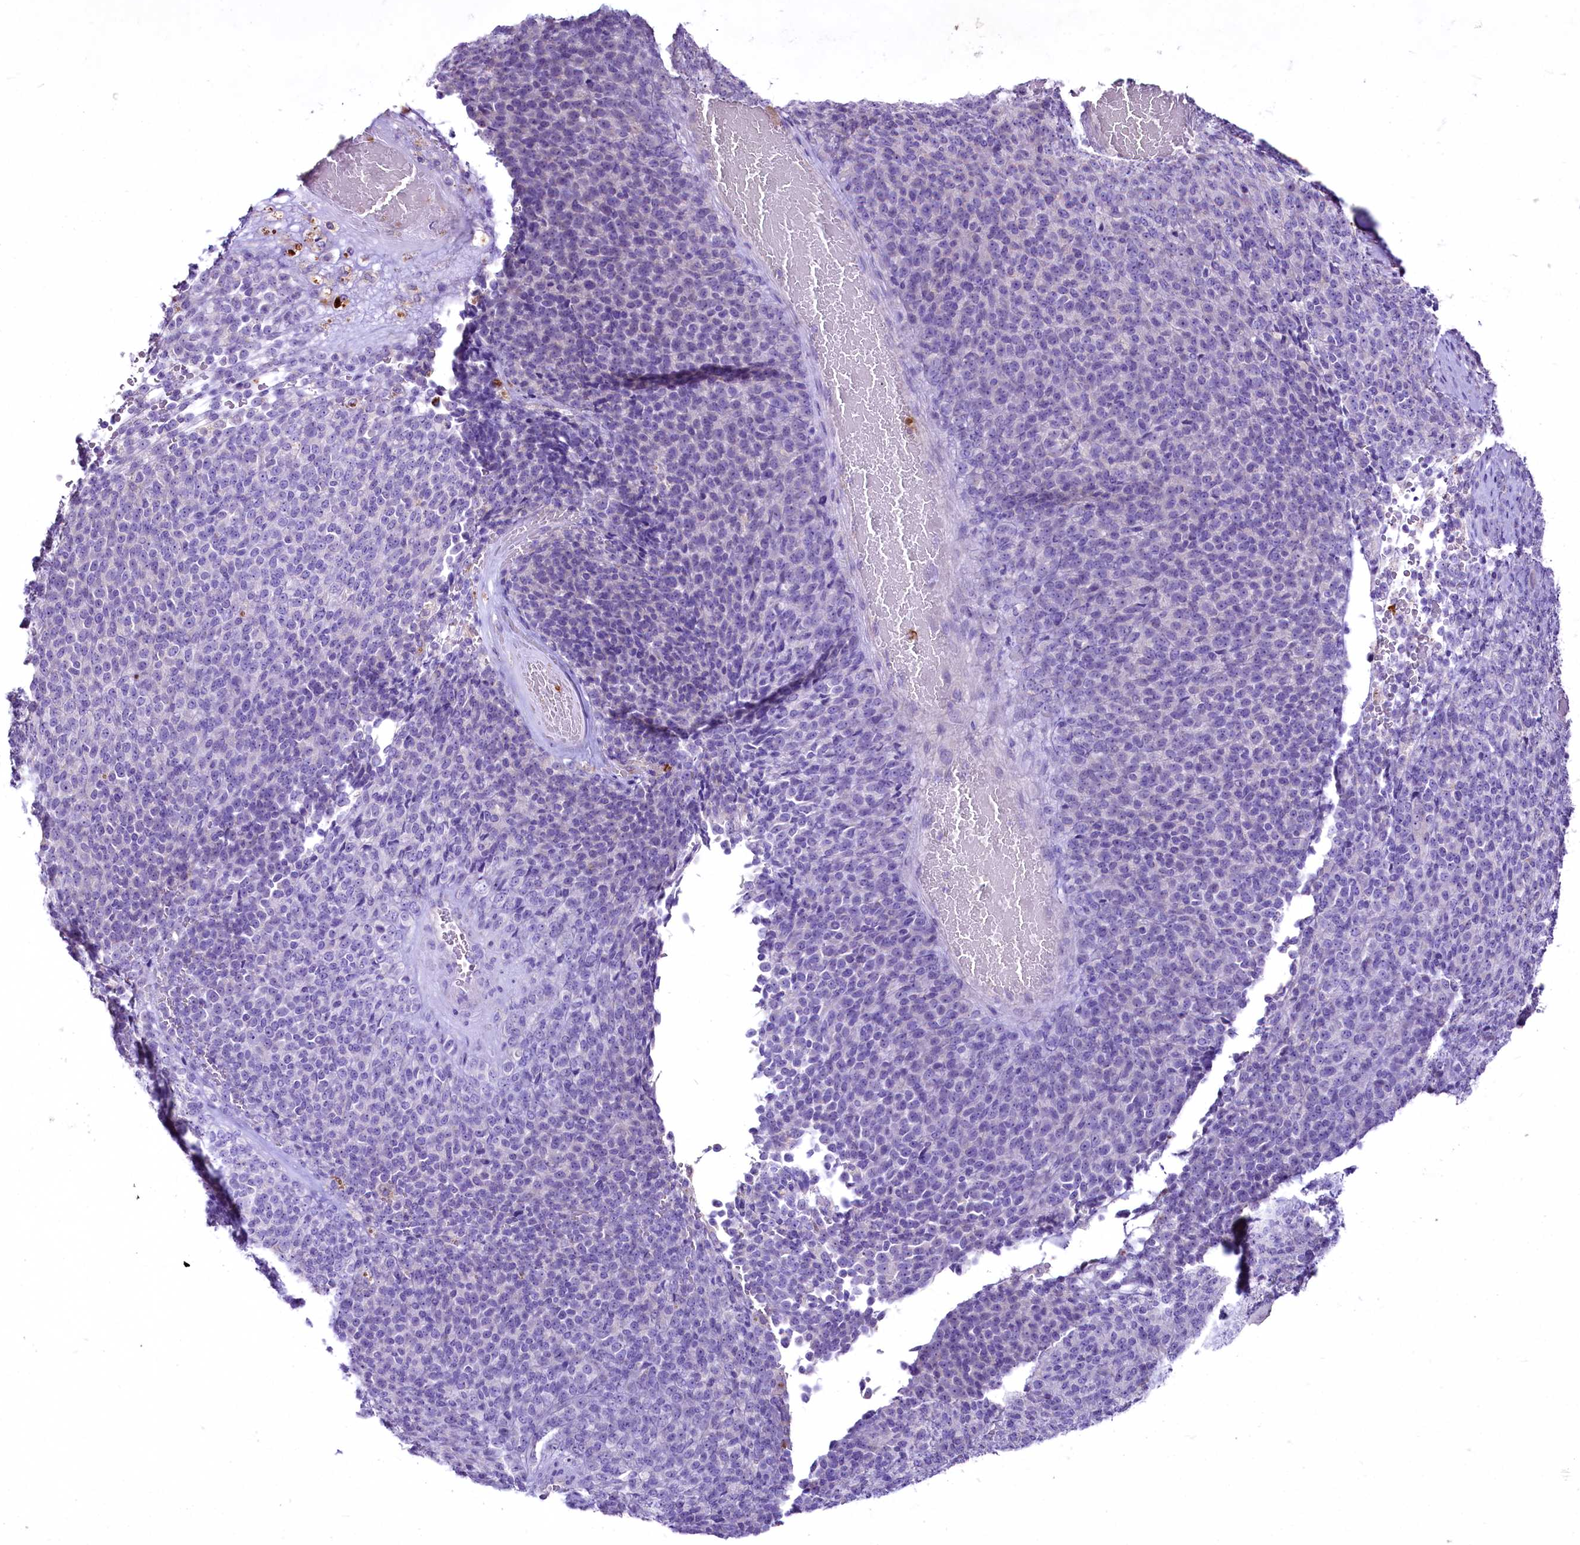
{"staining": {"intensity": "negative", "quantity": "none", "location": "none"}, "tissue": "melanoma", "cell_type": "Tumor cells", "image_type": "cancer", "snomed": [{"axis": "morphology", "description": "Malignant melanoma, Metastatic site"}, {"axis": "topography", "description": "Brain"}], "caption": "Tumor cells show no significant protein expression in malignant melanoma (metastatic site).", "gene": "FAM209B", "patient": {"sex": "female", "age": 56}}